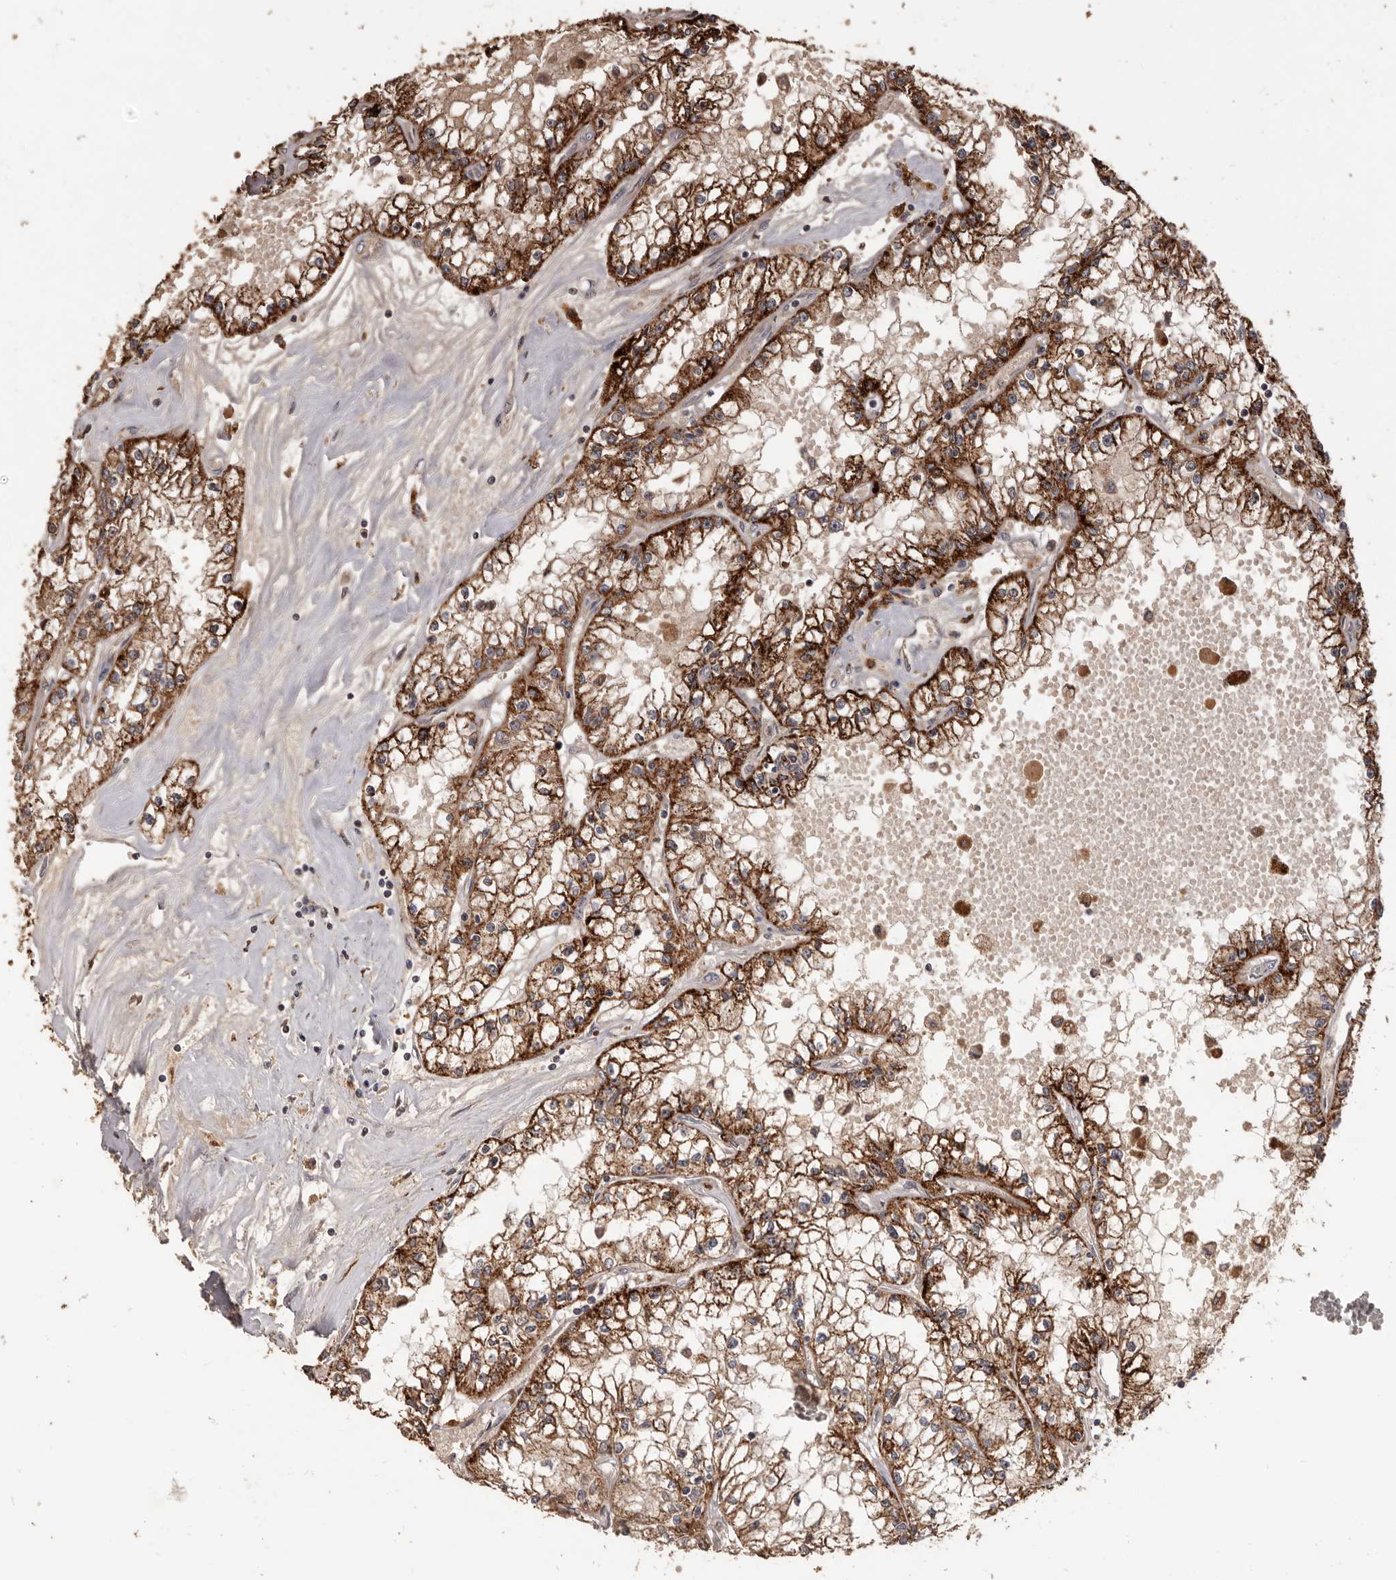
{"staining": {"intensity": "strong", "quantity": ">75%", "location": "cytoplasmic/membranous"}, "tissue": "renal cancer", "cell_type": "Tumor cells", "image_type": "cancer", "snomed": [{"axis": "morphology", "description": "Adenocarcinoma, NOS"}, {"axis": "topography", "description": "Kidney"}], "caption": "Protein expression analysis of human renal adenocarcinoma reveals strong cytoplasmic/membranous positivity in about >75% of tumor cells.", "gene": "AKAP7", "patient": {"sex": "male", "age": 56}}